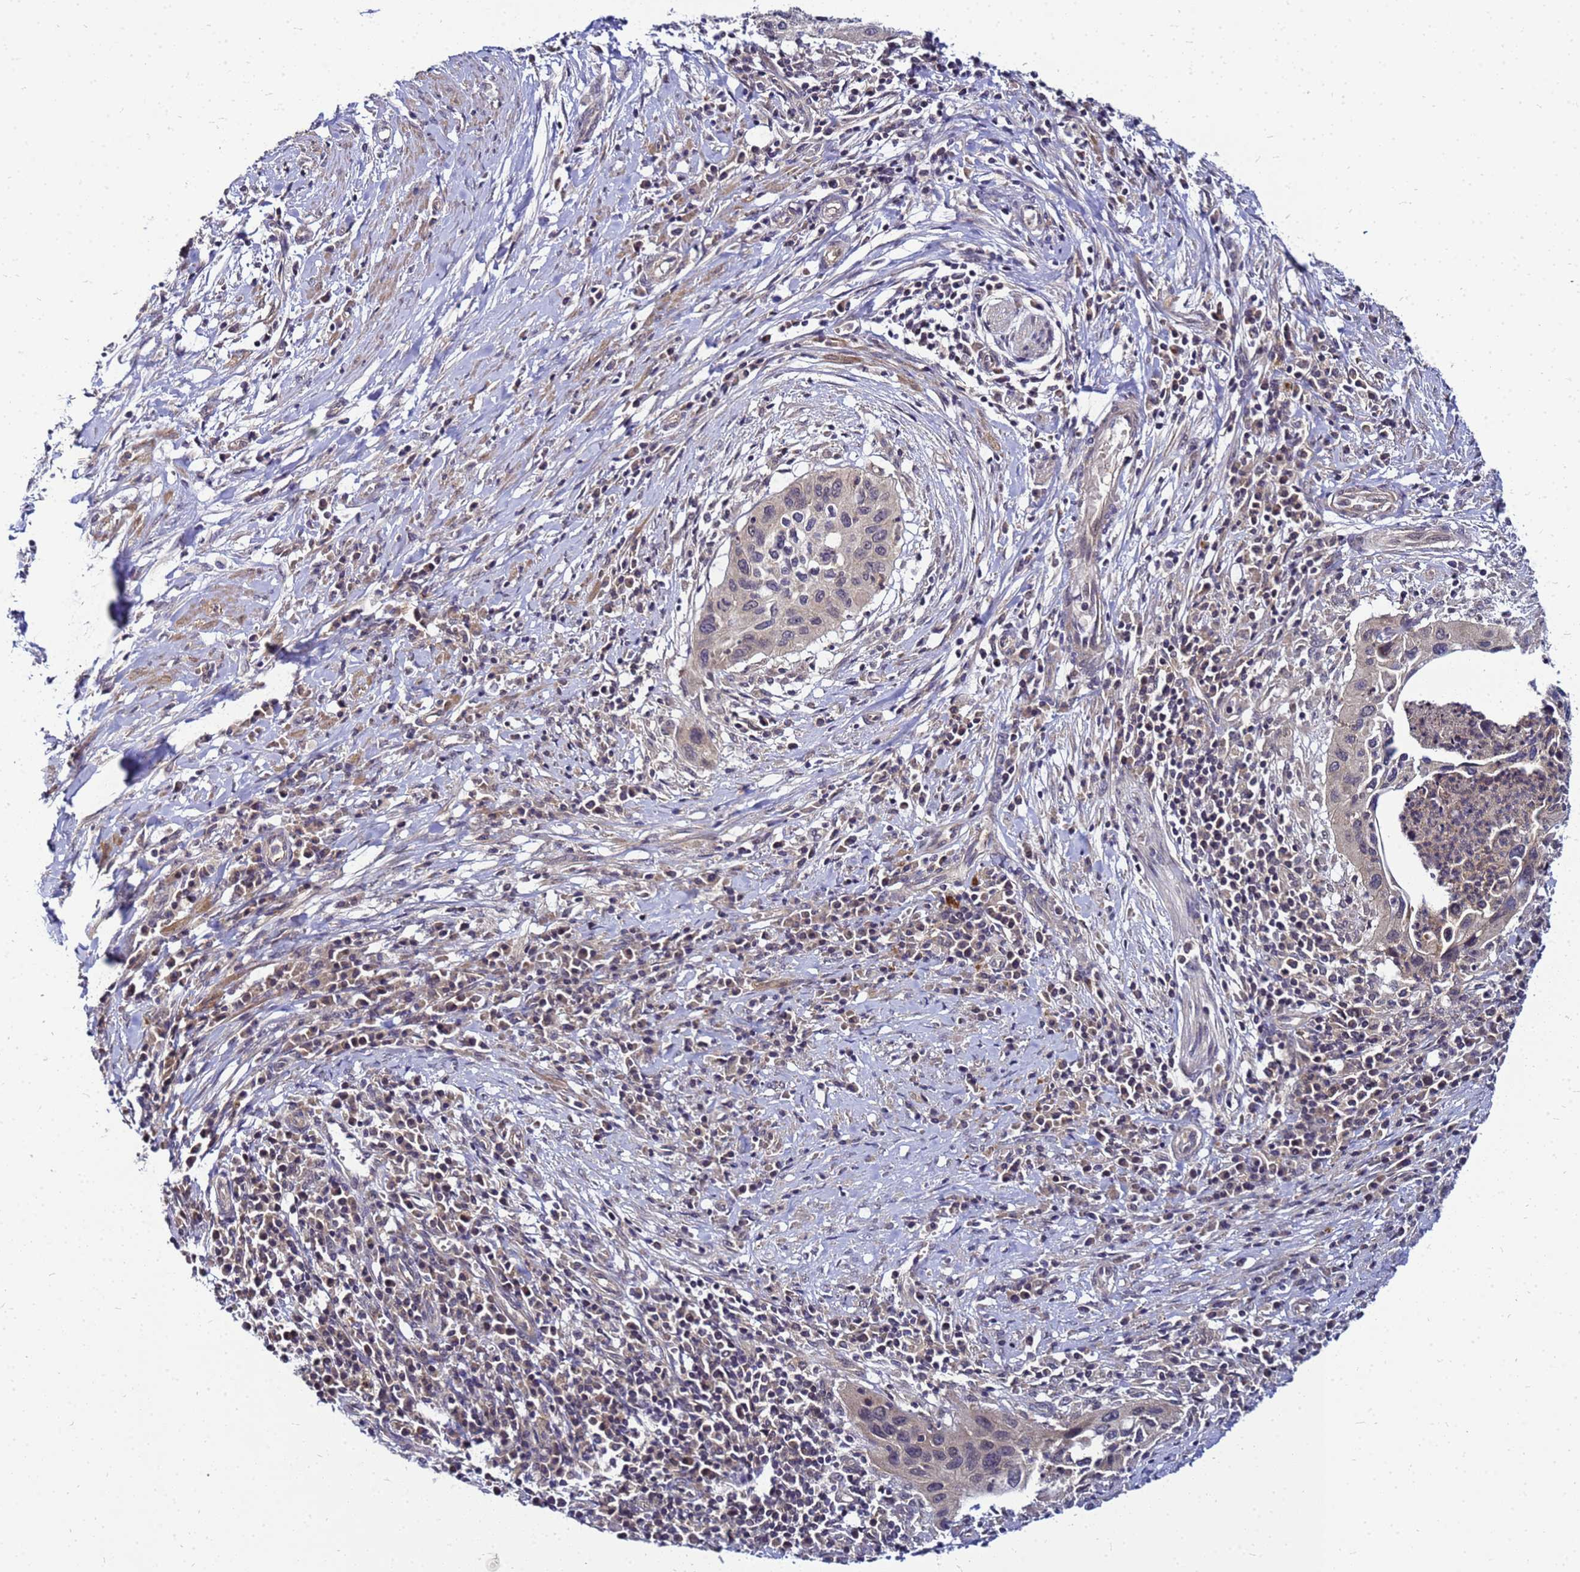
{"staining": {"intensity": "negative", "quantity": "none", "location": "none"}, "tissue": "cervical cancer", "cell_type": "Tumor cells", "image_type": "cancer", "snomed": [{"axis": "morphology", "description": "Squamous cell carcinoma, NOS"}, {"axis": "topography", "description": "Cervix"}], "caption": "Immunohistochemistry (IHC) image of neoplastic tissue: cervical cancer stained with DAB shows no significant protein staining in tumor cells. (DAB IHC, high magnification).", "gene": "SAT1", "patient": {"sex": "female", "age": 38}}